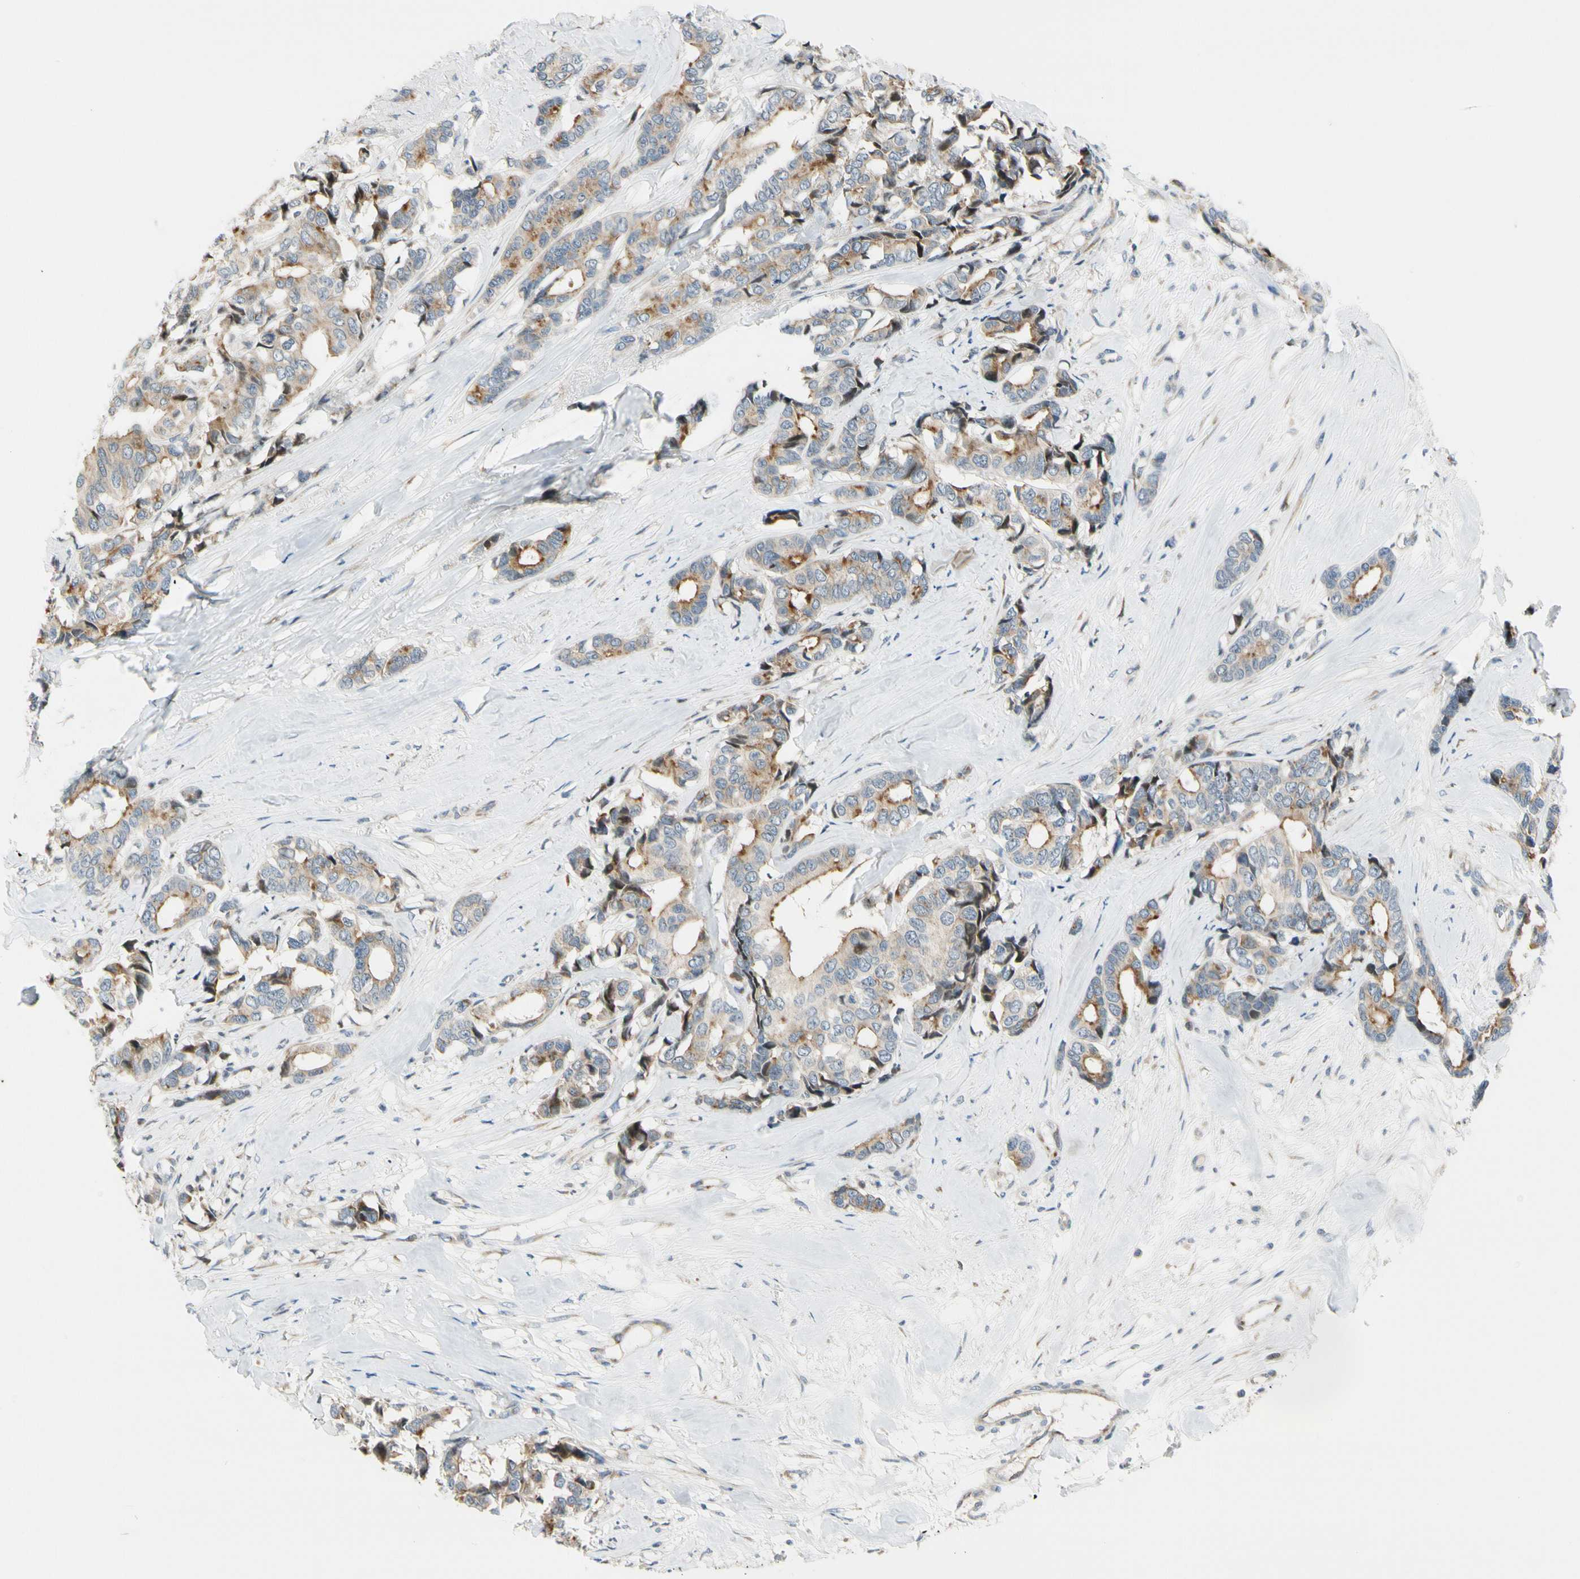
{"staining": {"intensity": "strong", "quantity": "25%-75%", "location": "cytoplasmic/membranous"}, "tissue": "breast cancer", "cell_type": "Tumor cells", "image_type": "cancer", "snomed": [{"axis": "morphology", "description": "Duct carcinoma"}, {"axis": "topography", "description": "Breast"}], "caption": "Protein positivity by immunohistochemistry reveals strong cytoplasmic/membranous expression in about 25%-75% of tumor cells in breast cancer.", "gene": "NPDC1", "patient": {"sex": "female", "age": 87}}